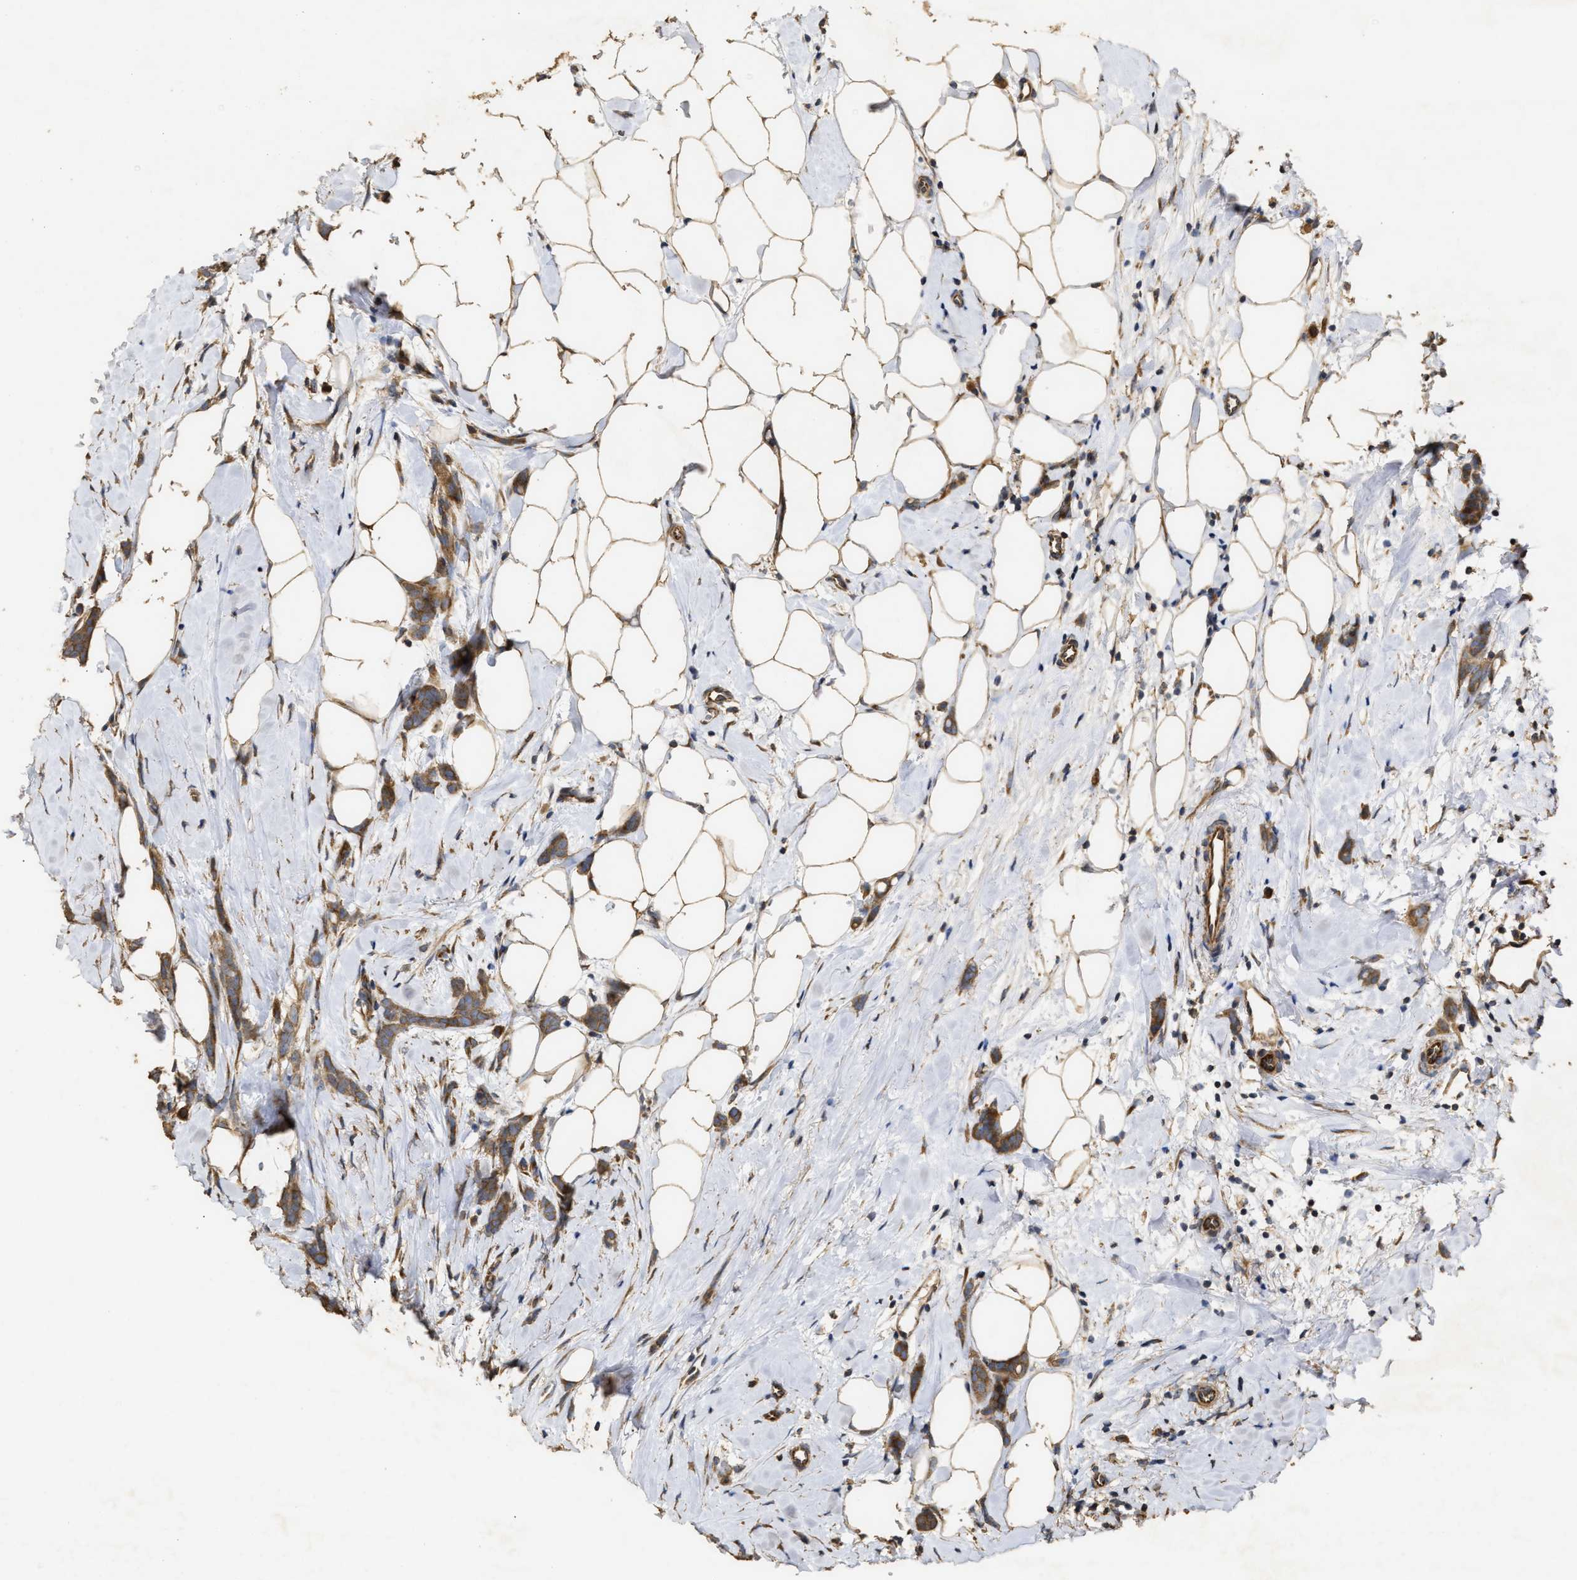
{"staining": {"intensity": "moderate", "quantity": ">75%", "location": "cytoplasmic/membranous"}, "tissue": "breast cancer", "cell_type": "Tumor cells", "image_type": "cancer", "snomed": [{"axis": "morphology", "description": "Lobular carcinoma, in situ"}, {"axis": "morphology", "description": "Lobular carcinoma"}, {"axis": "topography", "description": "Breast"}], "caption": "The micrograph exhibits staining of breast cancer (lobular carcinoma in situ), revealing moderate cytoplasmic/membranous protein expression (brown color) within tumor cells. The staining was performed using DAB to visualize the protein expression in brown, while the nuclei were stained in blue with hematoxylin (Magnification: 20x).", "gene": "NAV1", "patient": {"sex": "female", "age": 41}}